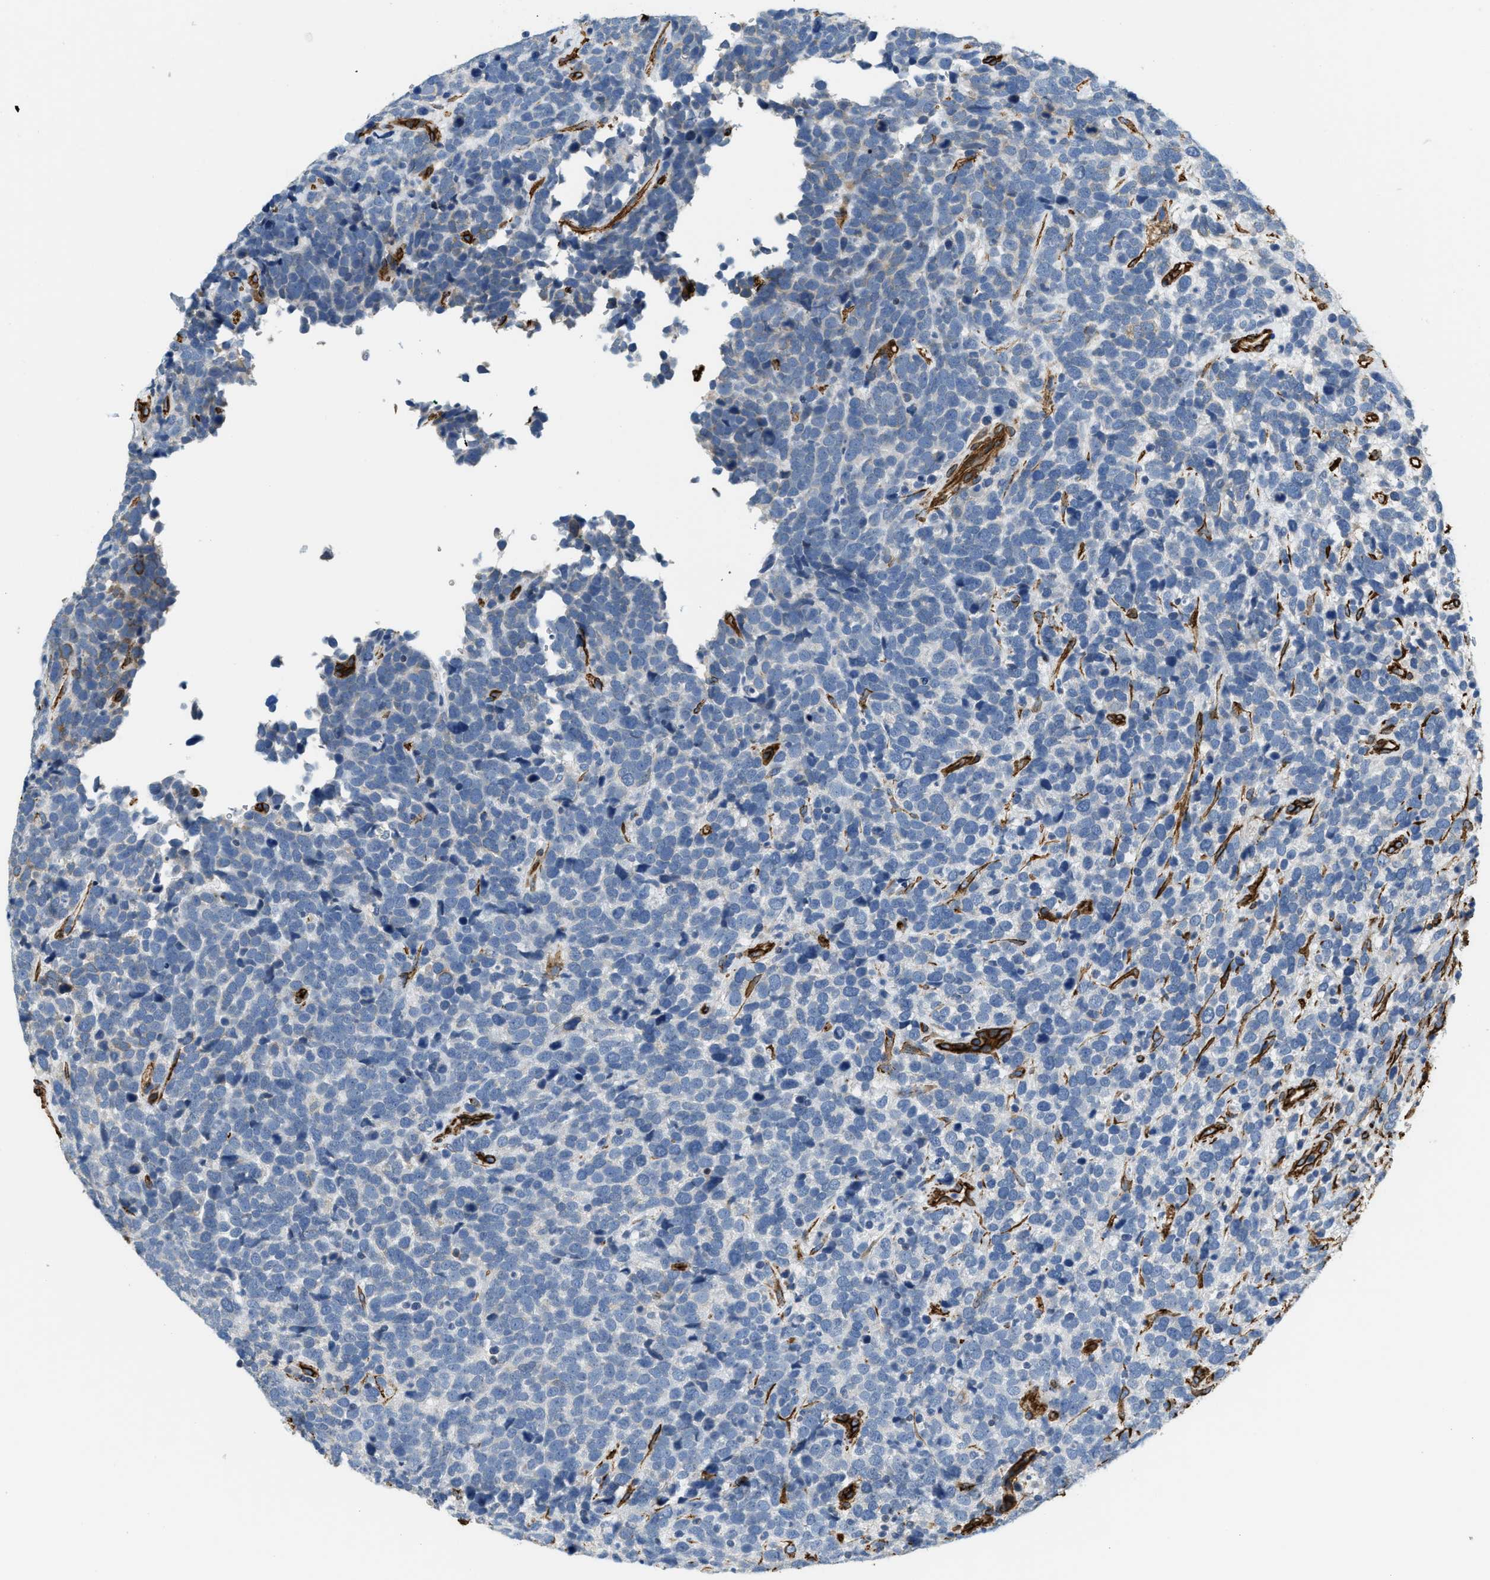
{"staining": {"intensity": "negative", "quantity": "none", "location": "none"}, "tissue": "urothelial cancer", "cell_type": "Tumor cells", "image_type": "cancer", "snomed": [{"axis": "morphology", "description": "Urothelial carcinoma, High grade"}, {"axis": "topography", "description": "Urinary bladder"}], "caption": "An image of human high-grade urothelial carcinoma is negative for staining in tumor cells.", "gene": "TMEM43", "patient": {"sex": "female", "age": 82}}